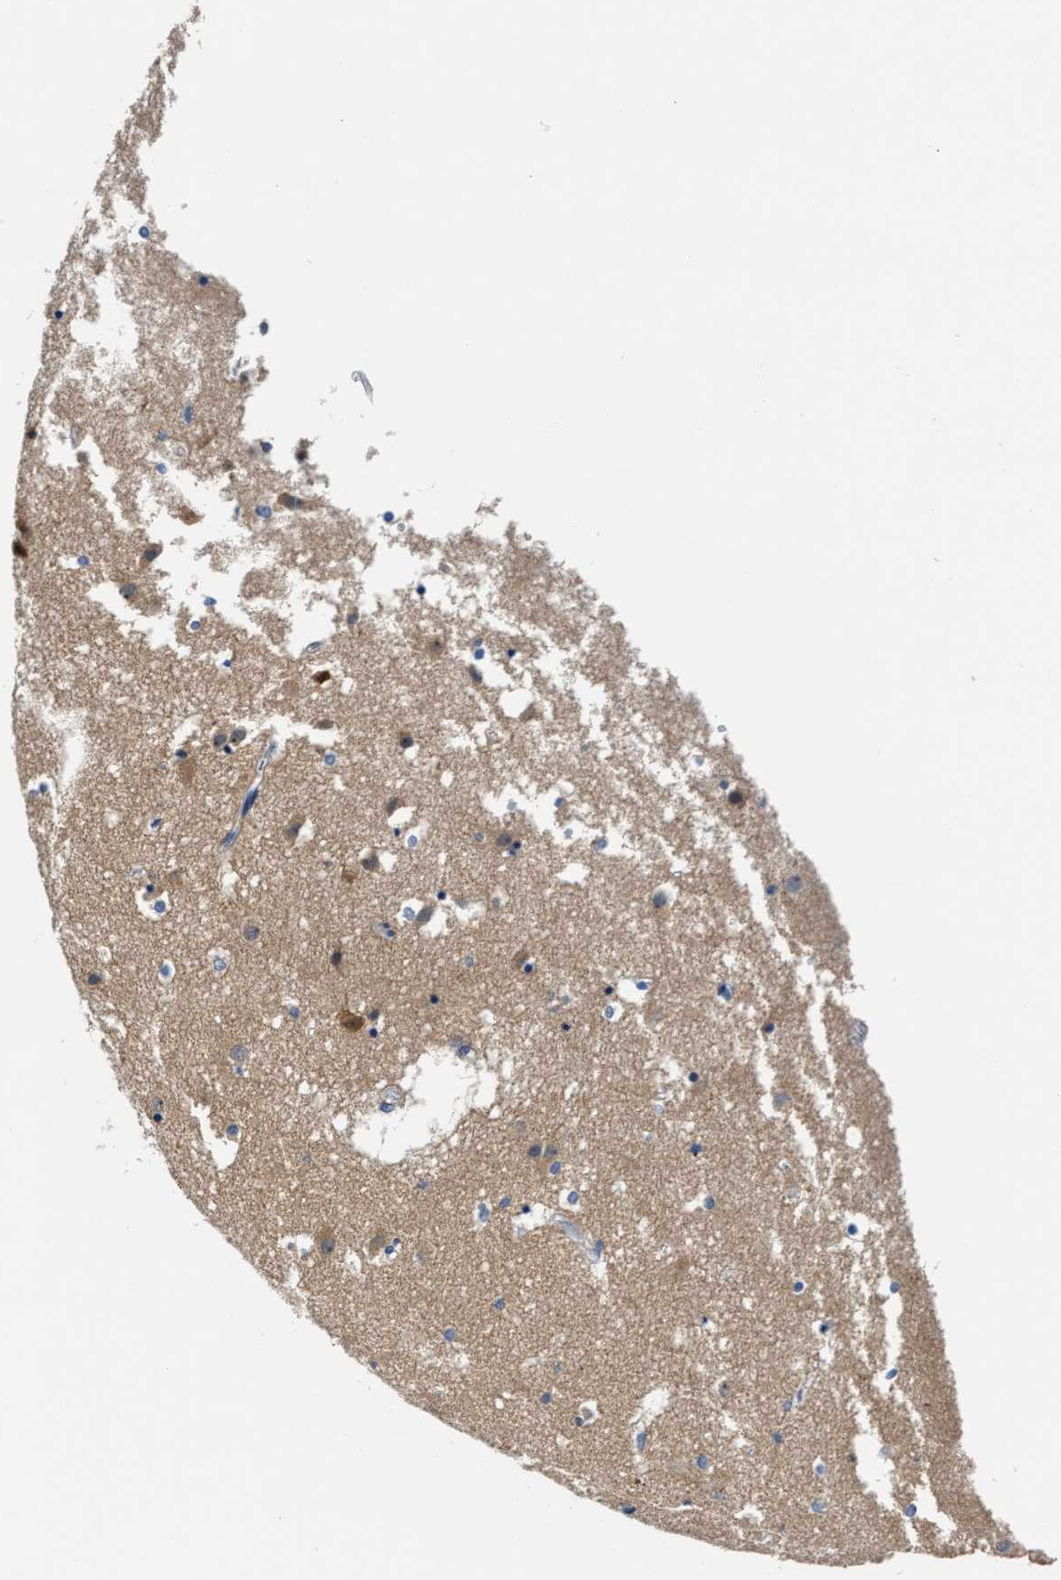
{"staining": {"intensity": "weak", "quantity": "<25%", "location": "cytoplasmic/membranous"}, "tissue": "caudate", "cell_type": "Glial cells", "image_type": "normal", "snomed": [{"axis": "morphology", "description": "Normal tissue, NOS"}, {"axis": "topography", "description": "Lateral ventricle wall"}], "caption": "A high-resolution photomicrograph shows IHC staining of benign caudate, which demonstrates no significant positivity in glial cells.", "gene": "PARG", "patient": {"sex": "male", "age": 70}}